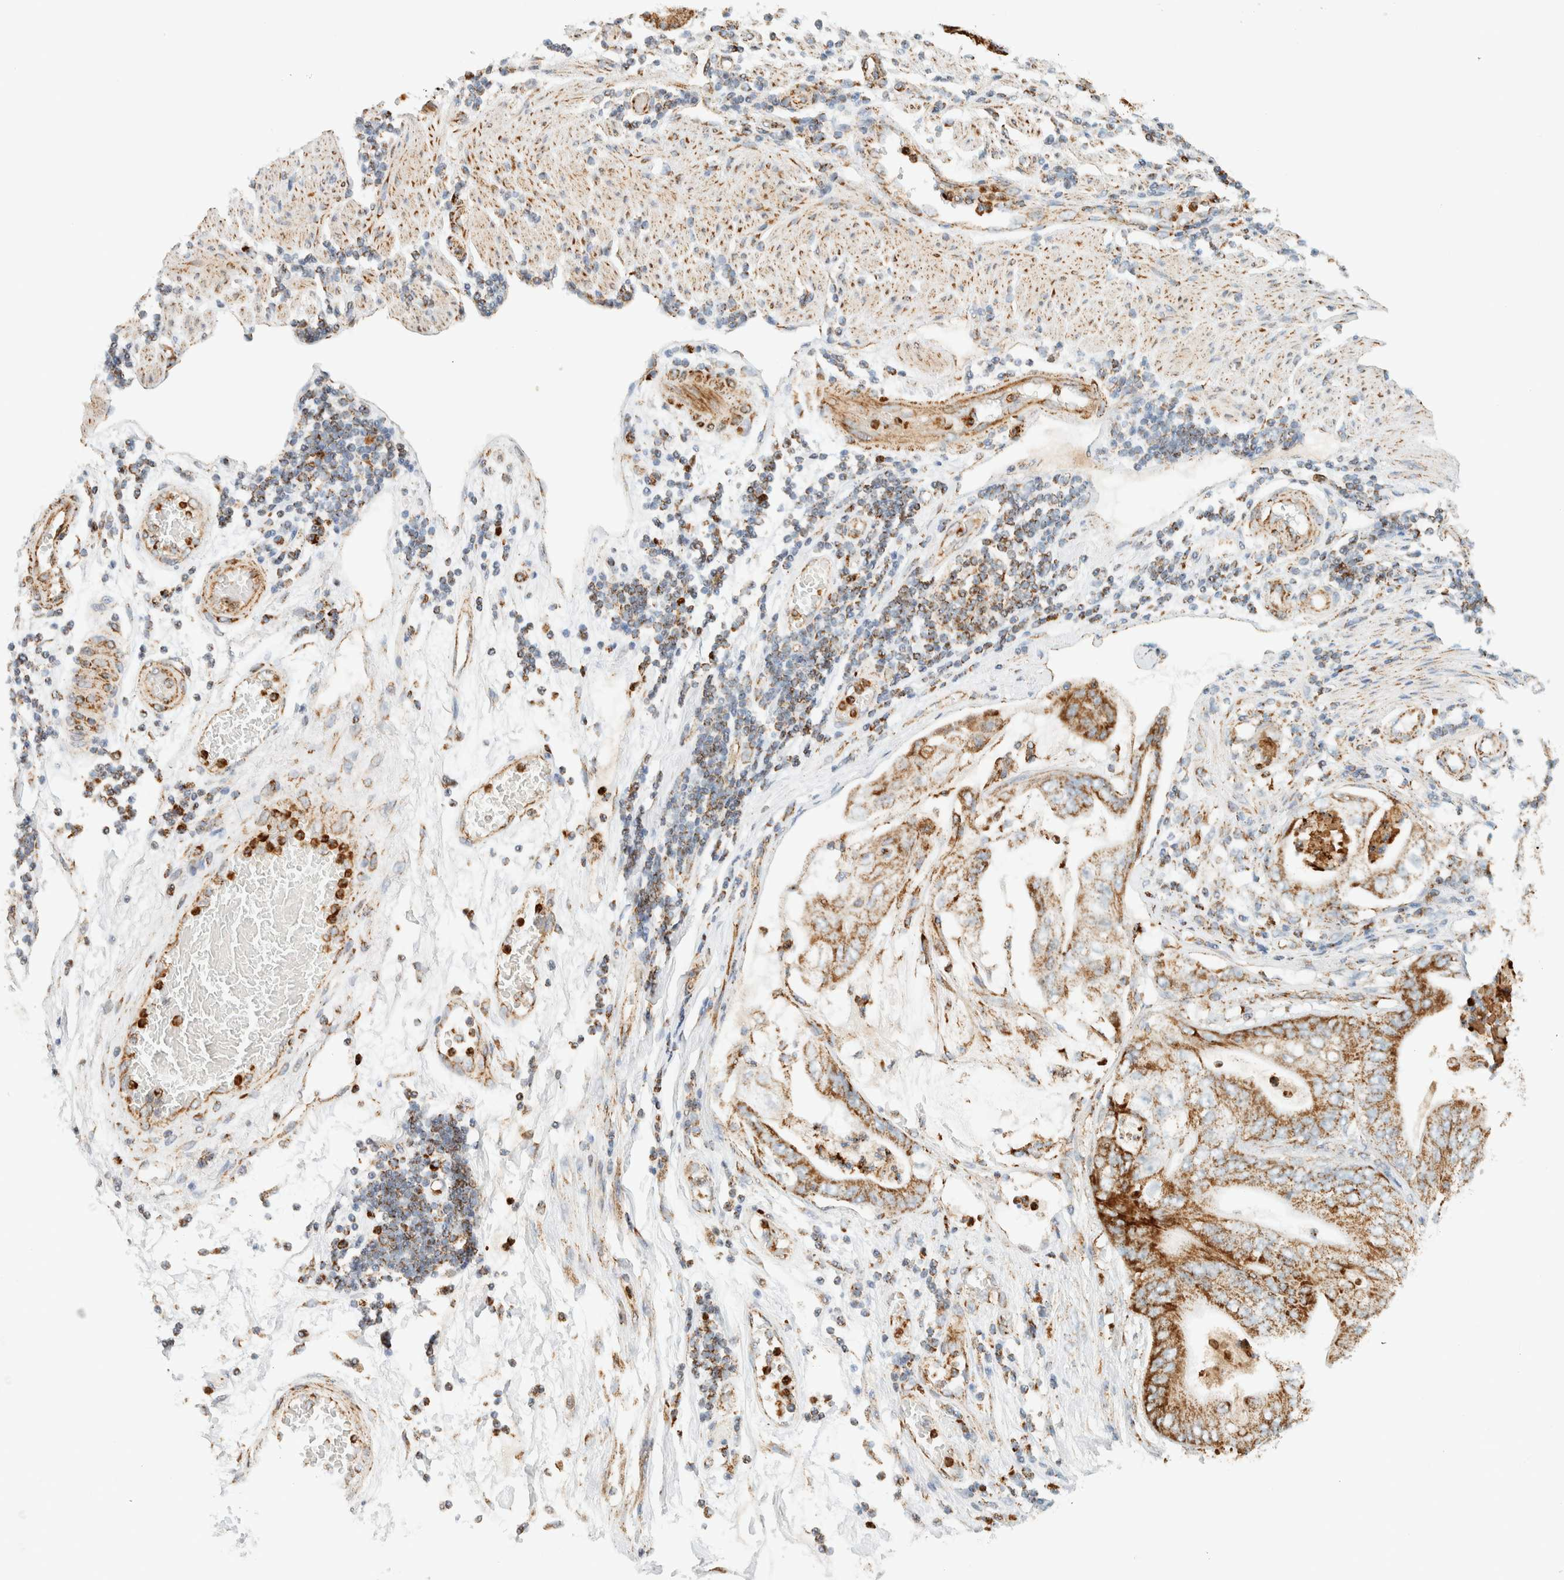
{"staining": {"intensity": "moderate", "quantity": ">75%", "location": "cytoplasmic/membranous"}, "tissue": "stomach cancer", "cell_type": "Tumor cells", "image_type": "cancer", "snomed": [{"axis": "morphology", "description": "Adenocarcinoma, NOS"}, {"axis": "topography", "description": "Stomach"}], "caption": "A brown stain highlights moderate cytoplasmic/membranous staining of a protein in adenocarcinoma (stomach) tumor cells. Using DAB (3,3'-diaminobenzidine) (brown) and hematoxylin (blue) stains, captured at high magnification using brightfield microscopy.", "gene": "KIFAP3", "patient": {"sex": "female", "age": 73}}